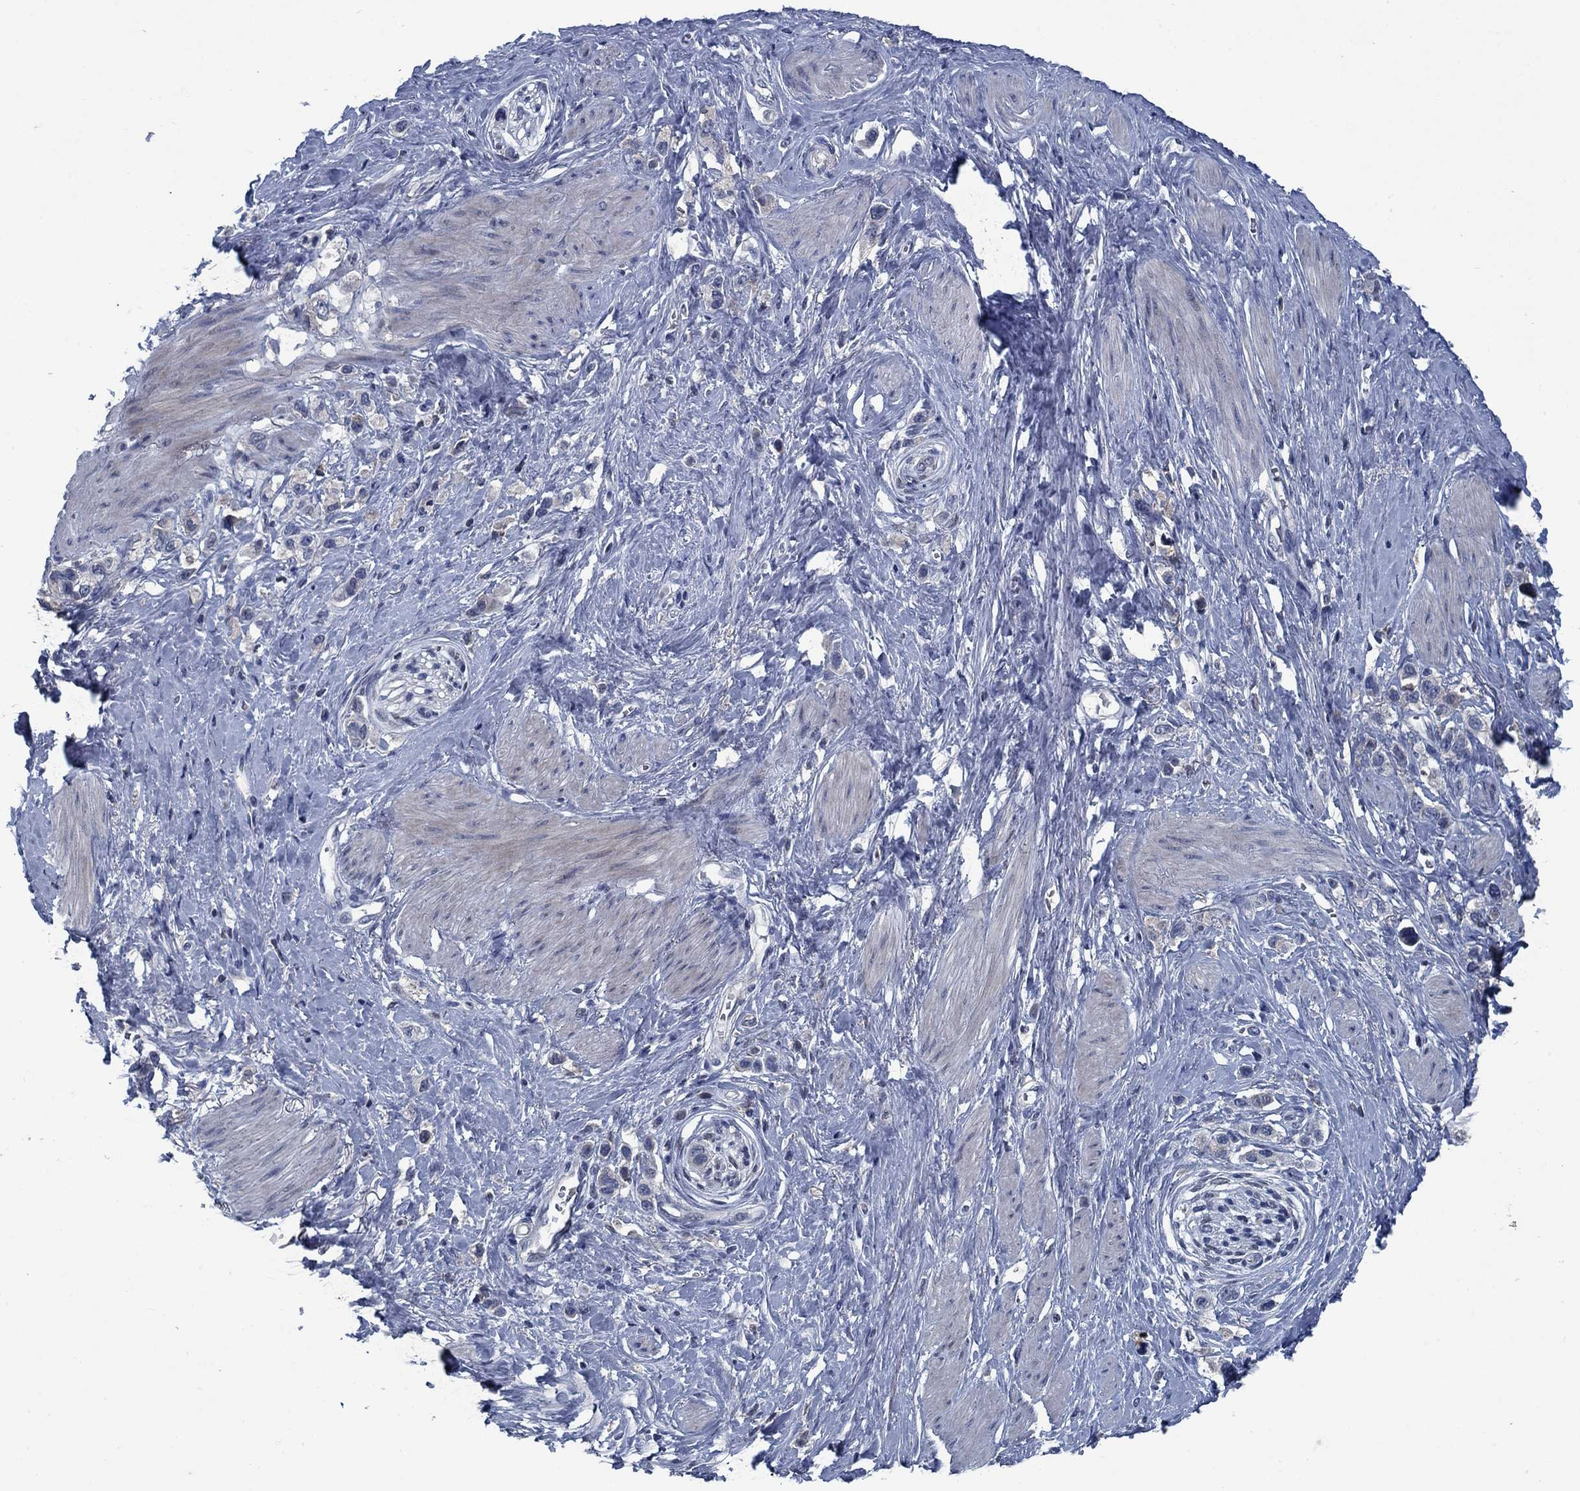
{"staining": {"intensity": "negative", "quantity": "none", "location": "none"}, "tissue": "stomach cancer", "cell_type": "Tumor cells", "image_type": "cancer", "snomed": [{"axis": "morphology", "description": "Normal tissue, NOS"}, {"axis": "morphology", "description": "Adenocarcinoma, NOS"}, {"axis": "morphology", "description": "Adenocarcinoma, High grade"}, {"axis": "topography", "description": "Stomach, upper"}, {"axis": "topography", "description": "Stomach"}], "caption": "DAB (3,3'-diaminobenzidine) immunohistochemical staining of adenocarcinoma (stomach) demonstrates no significant expression in tumor cells. (Immunohistochemistry (ihc), brightfield microscopy, high magnification).", "gene": "PNMA8A", "patient": {"sex": "female", "age": 65}}